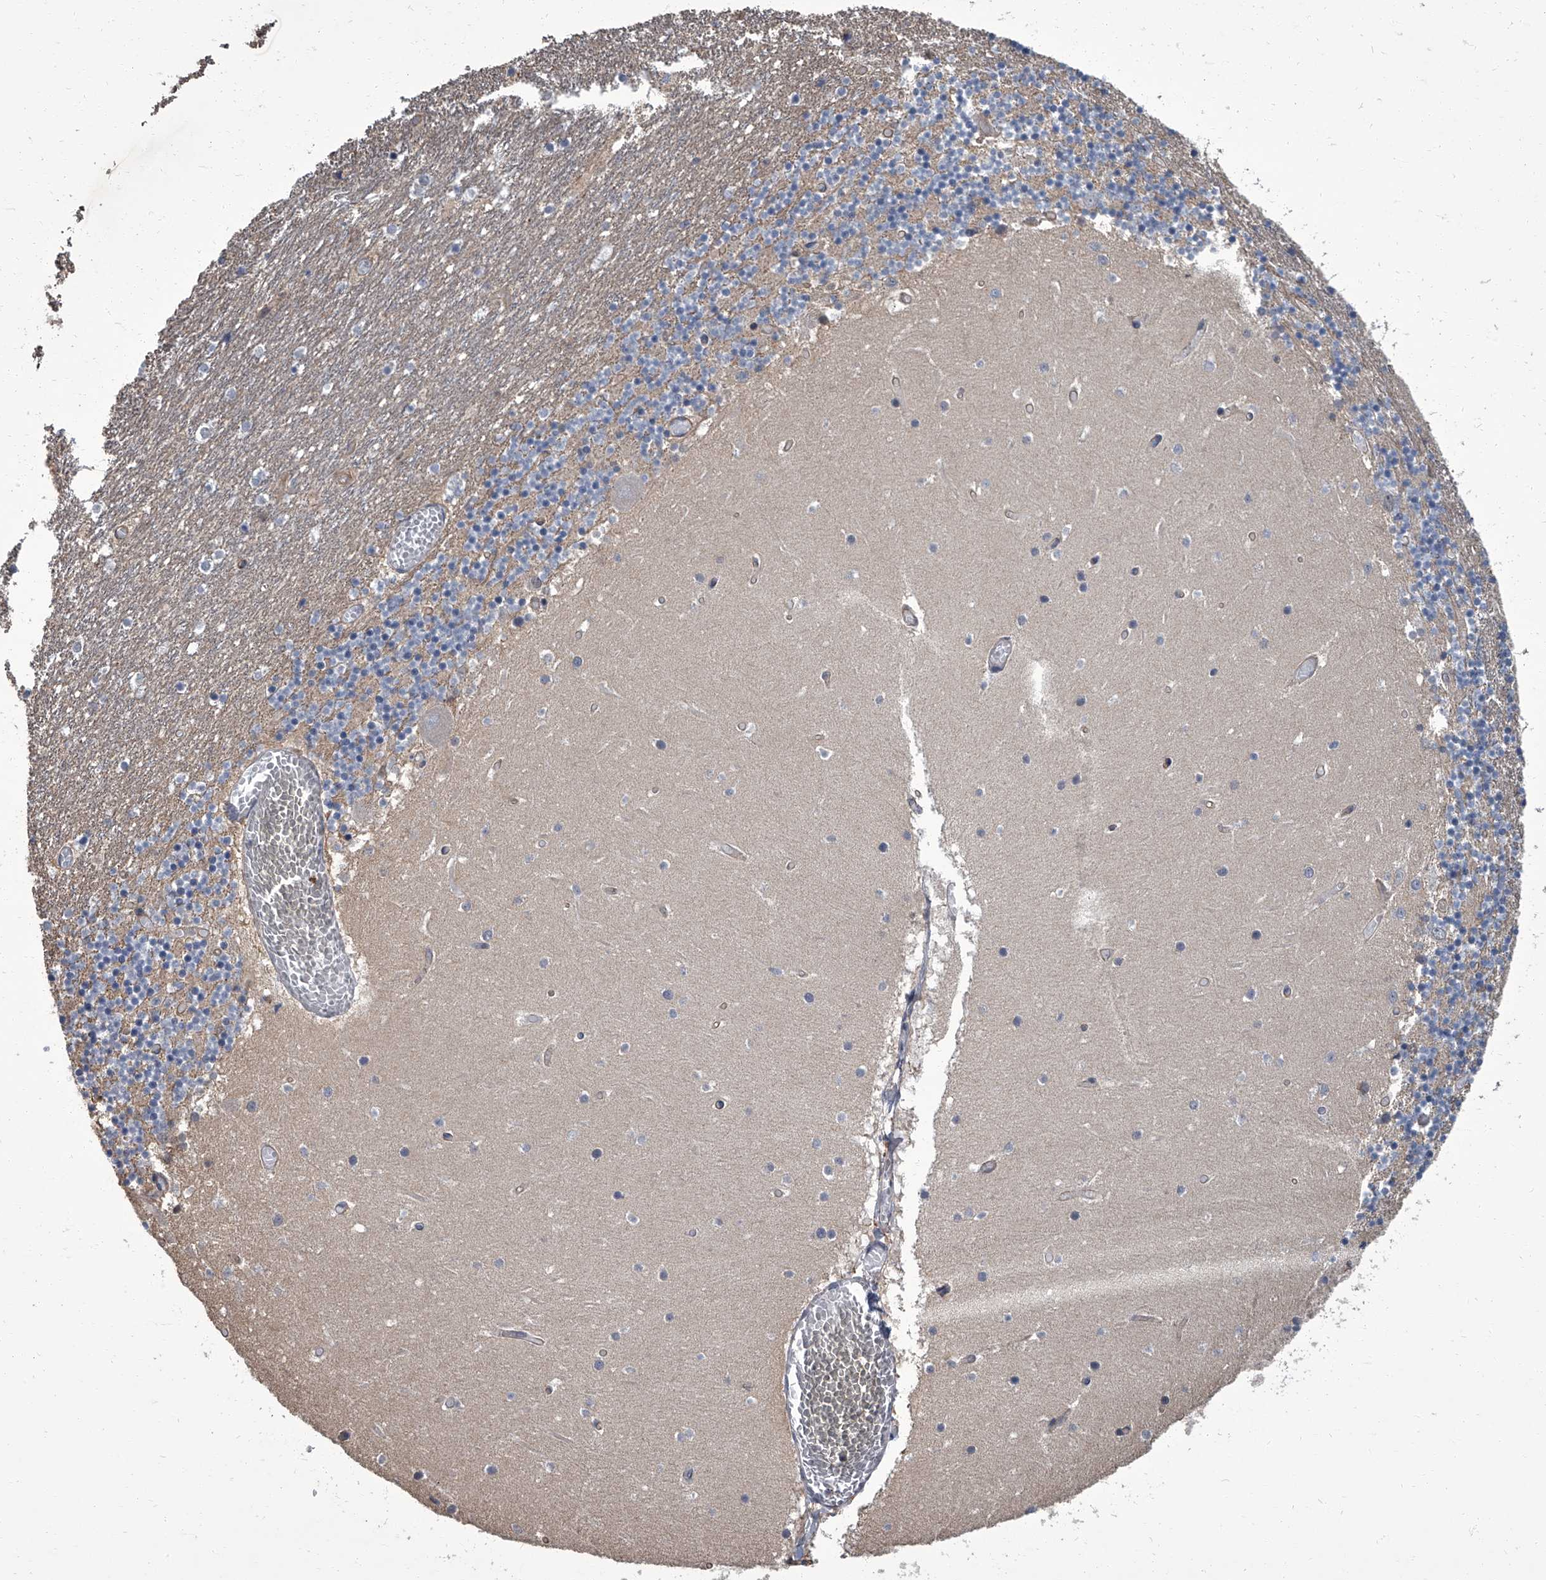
{"staining": {"intensity": "weak", "quantity": ">75%", "location": "cytoplasmic/membranous"}, "tissue": "cerebellum", "cell_type": "Cells in granular layer", "image_type": "normal", "snomed": [{"axis": "morphology", "description": "Normal tissue, NOS"}, {"axis": "topography", "description": "Cerebellum"}], "caption": "Weak cytoplasmic/membranous staining for a protein is present in about >75% of cells in granular layer of normal cerebellum using immunohistochemistry (IHC).", "gene": "SIRT4", "patient": {"sex": "female", "age": 28}}